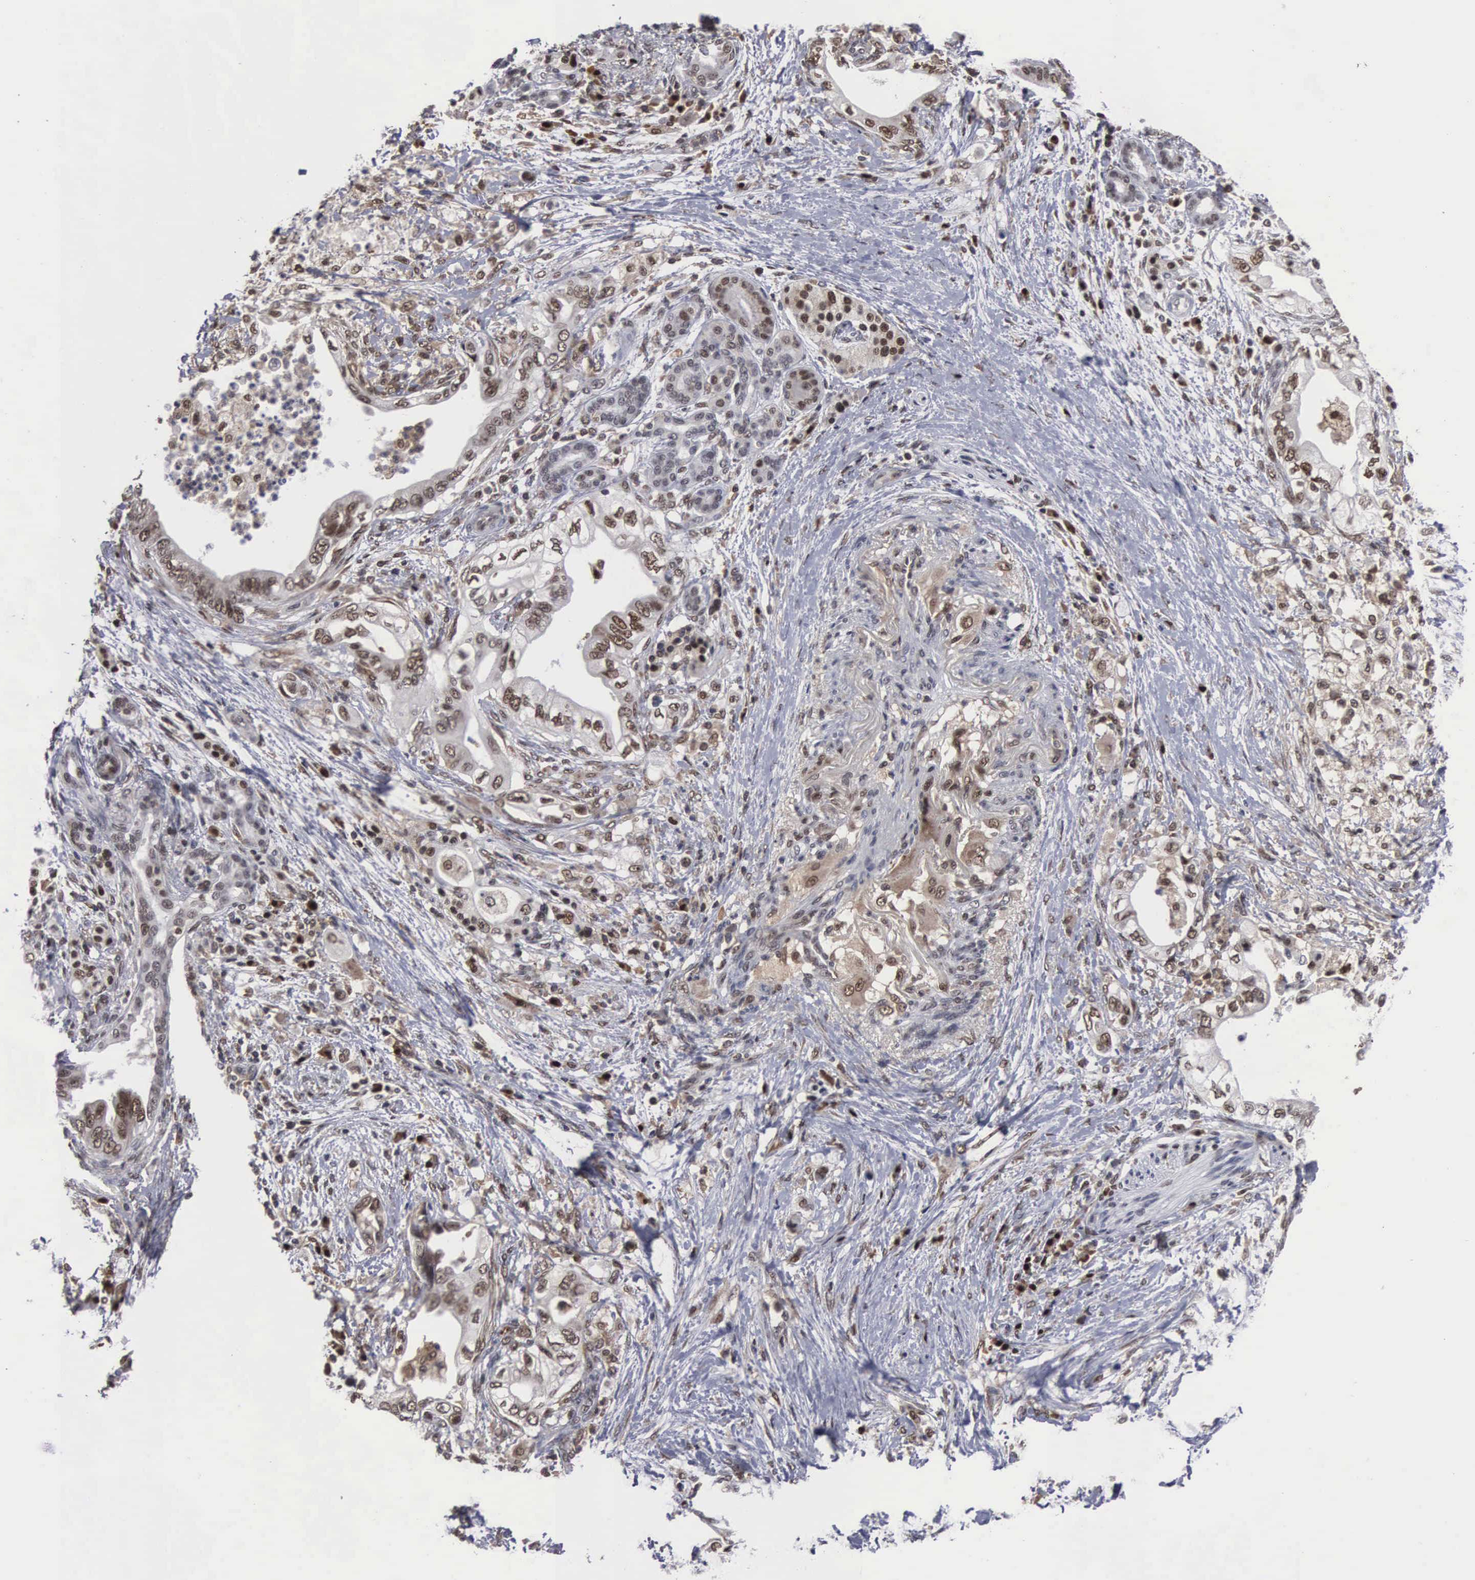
{"staining": {"intensity": "moderate", "quantity": "25%-75%", "location": "nuclear"}, "tissue": "pancreatic cancer", "cell_type": "Tumor cells", "image_type": "cancer", "snomed": [{"axis": "morphology", "description": "Adenocarcinoma, NOS"}, {"axis": "topography", "description": "Pancreas"}], "caption": "The micrograph exhibits a brown stain indicating the presence of a protein in the nuclear of tumor cells in adenocarcinoma (pancreatic).", "gene": "TRMT5", "patient": {"sex": "female", "age": 66}}